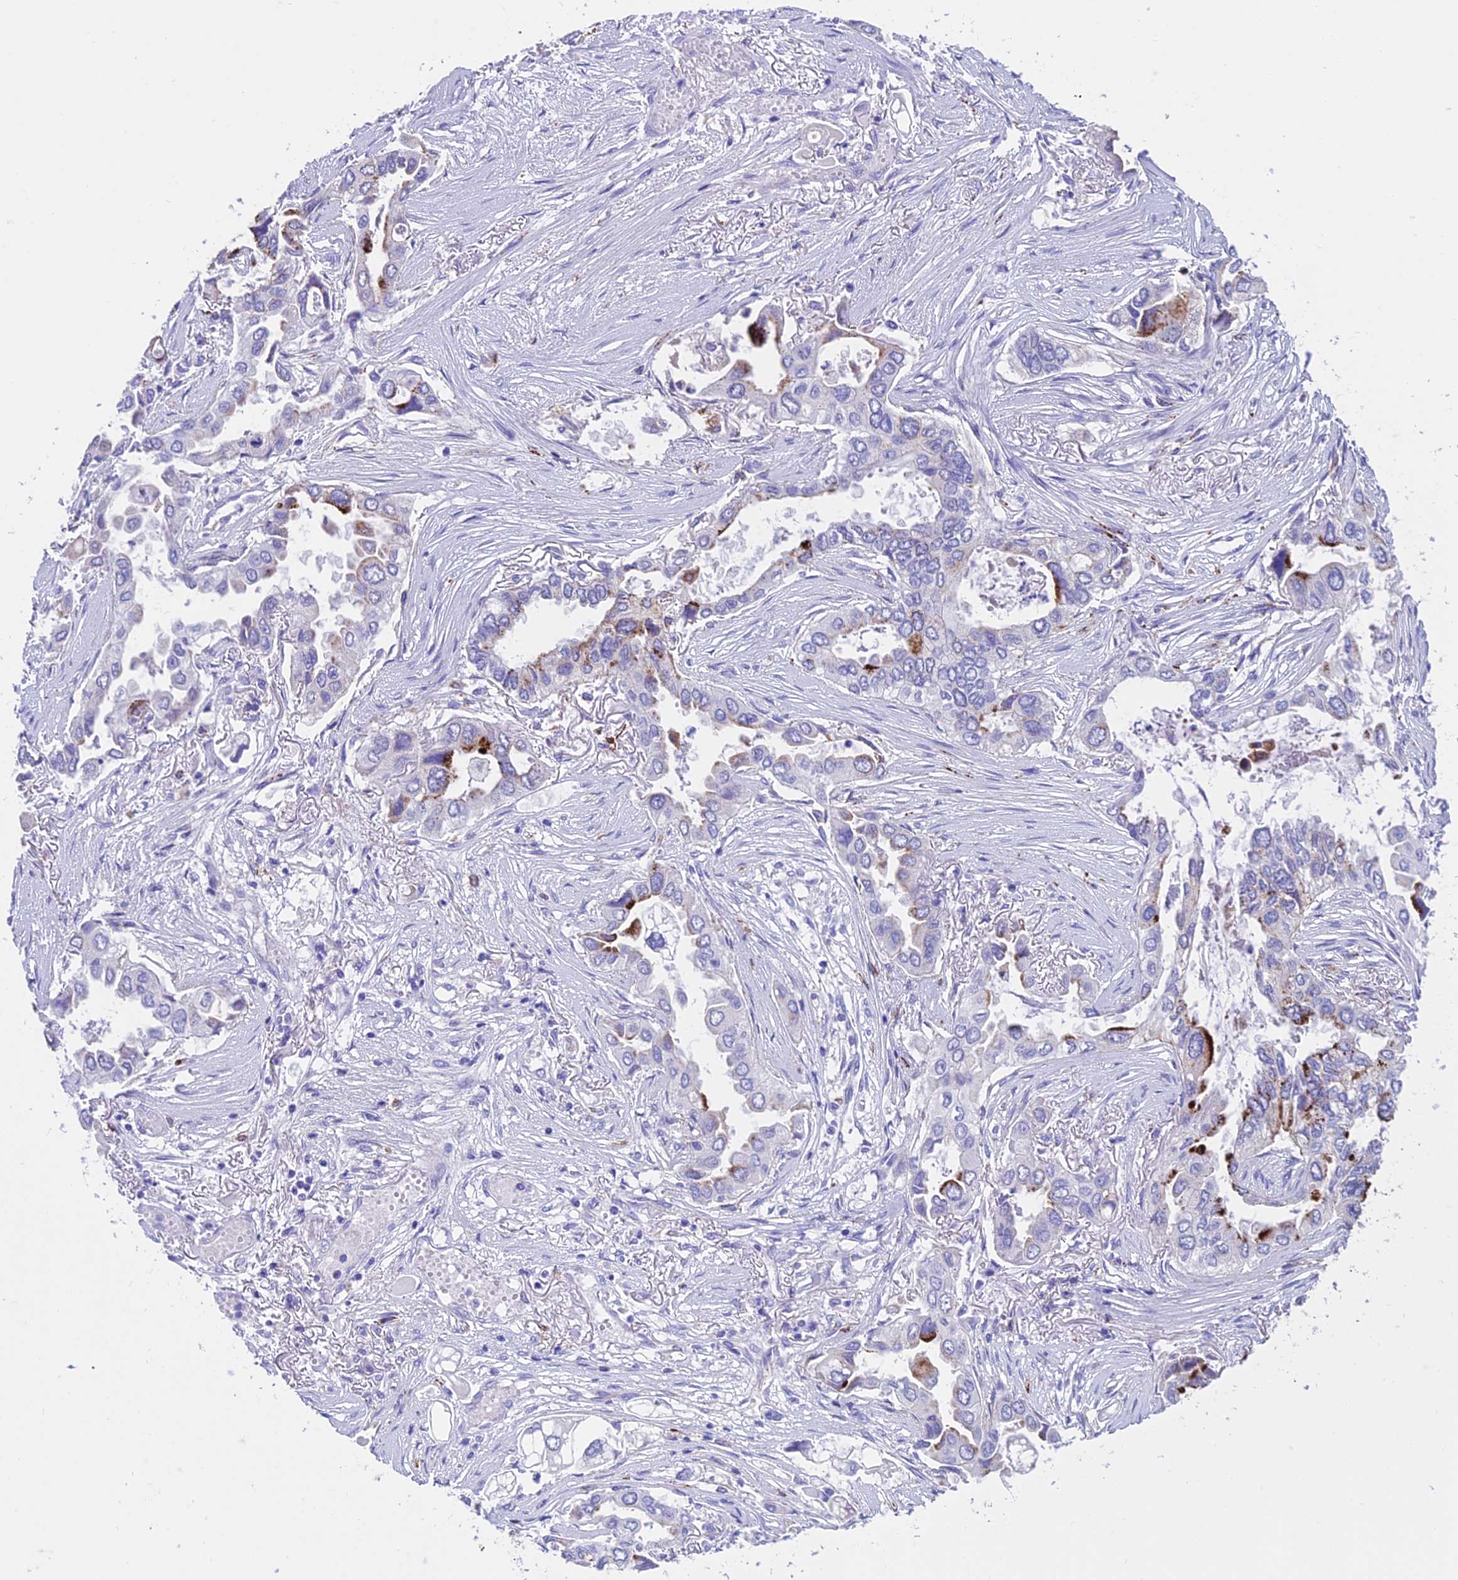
{"staining": {"intensity": "strong", "quantity": "<25%", "location": "cytoplasmic/membranous"}, "tissue": "lung cancer", "cell_type": "Tumor cells", "image_type": "cancer", "snomed": [{"axis": "morphology", "description": "Adenocarcinoma, NOS"}, {"axis": "topography", "description": "Lung"}], "caption": "Strong cytoplasmic/membranous expression for a protein is identified in approximately <25% of tumor cells of lung cancer (adenocarcinoma) using immunohistochemistry (IHC).", "gene": "GNG11", "patient": {"sex": "female", "age": 76}}